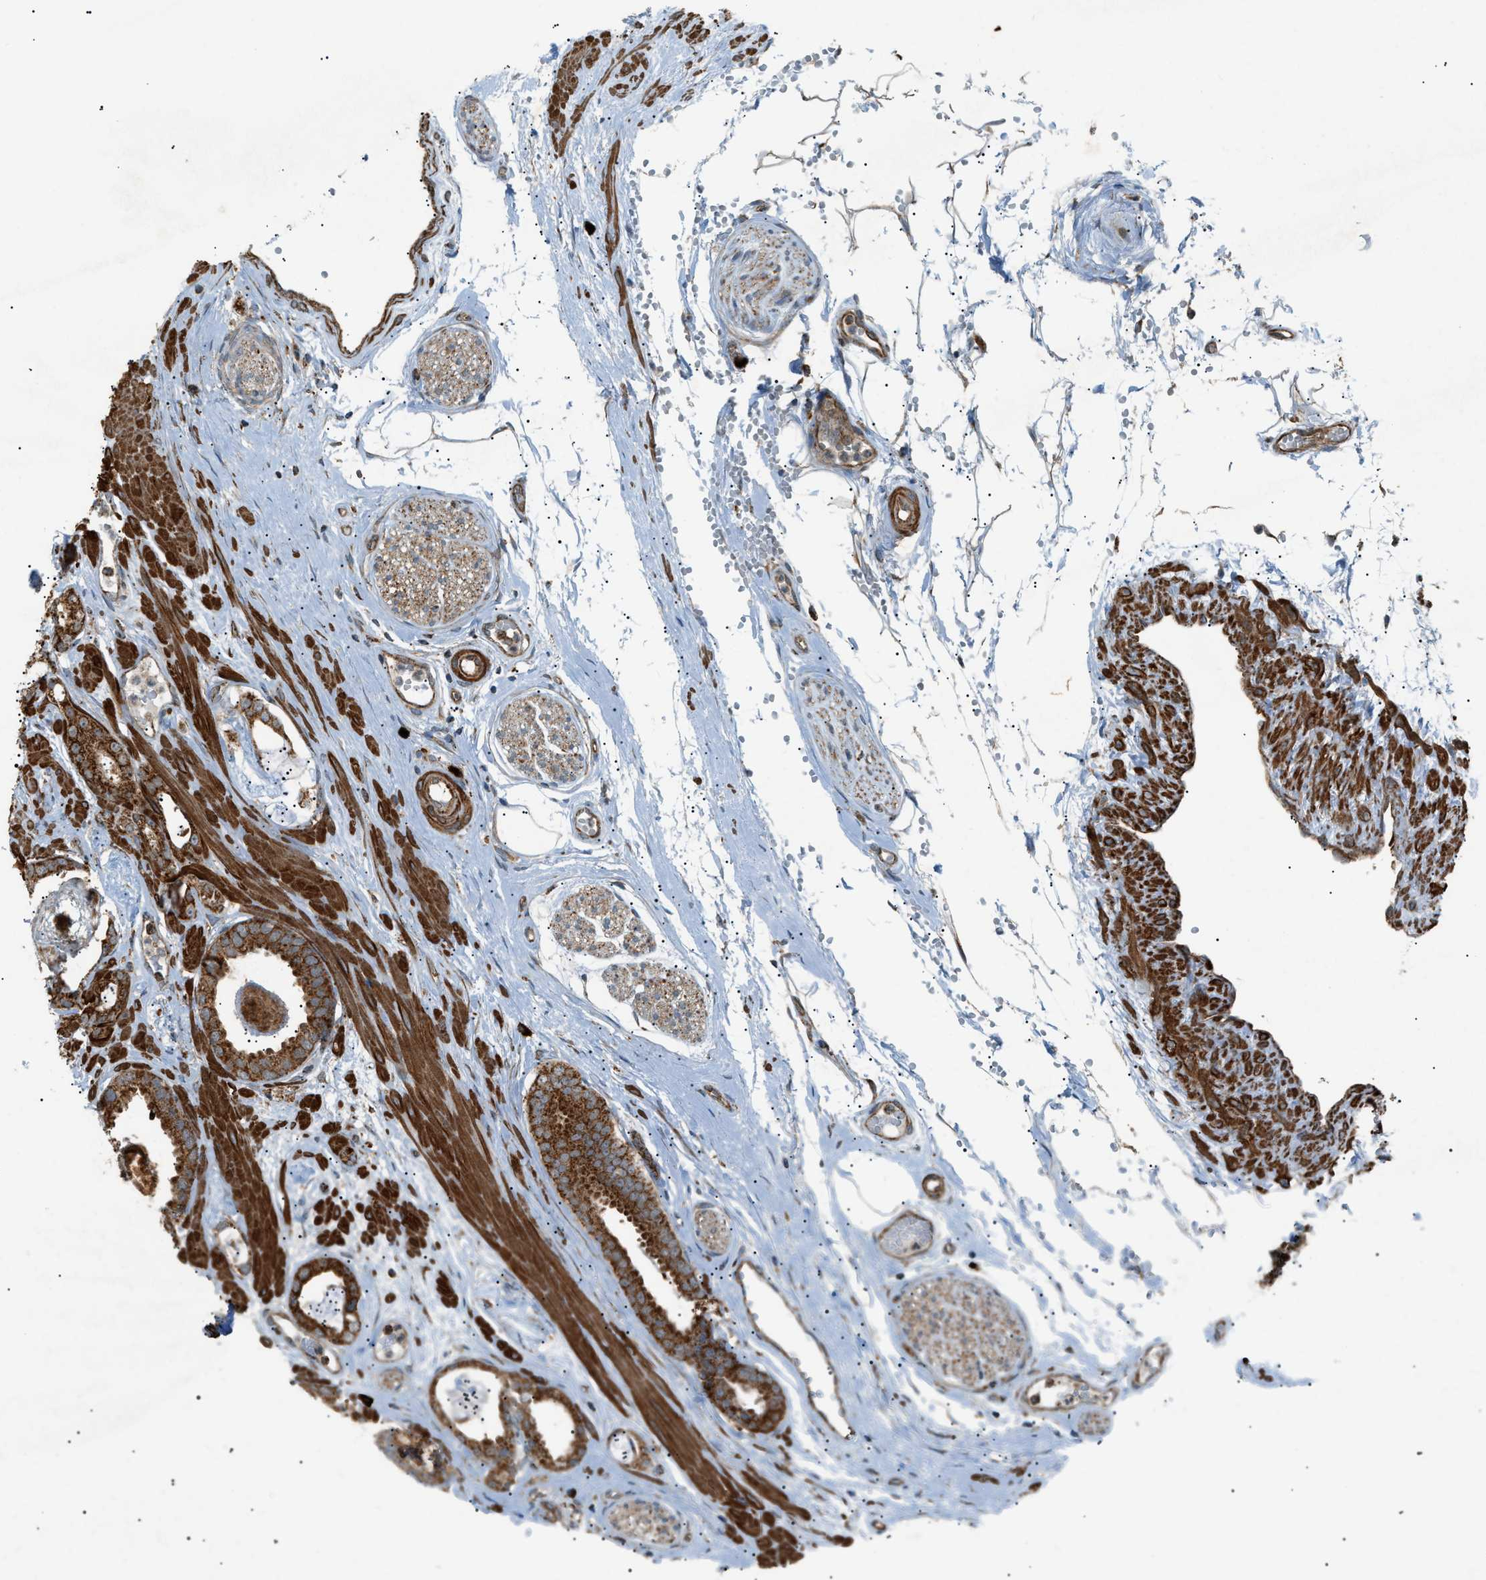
{"staining": {"intensity": "strong", "quantity": ">75%", "location": "cytoplasmic/membranous"}, "tissue": "prostate cancer", "cell_type": "Tumor cells", "image_type": "cancer", "snomed": [{"axis": "morphology", "description": "Adenocarcinoma, Low grade"}, {"axis": "topography", "description": "Prostate"}], "caption": "The immunohistochemical stain labels strong cytoplasmic/membranous positivity in tumor cells of prostate cancer (adenocarcinoma (low-grade)) tissue.", "gene": "C1GALT1C1", "patient": {"sex": "male", "age": 53}}